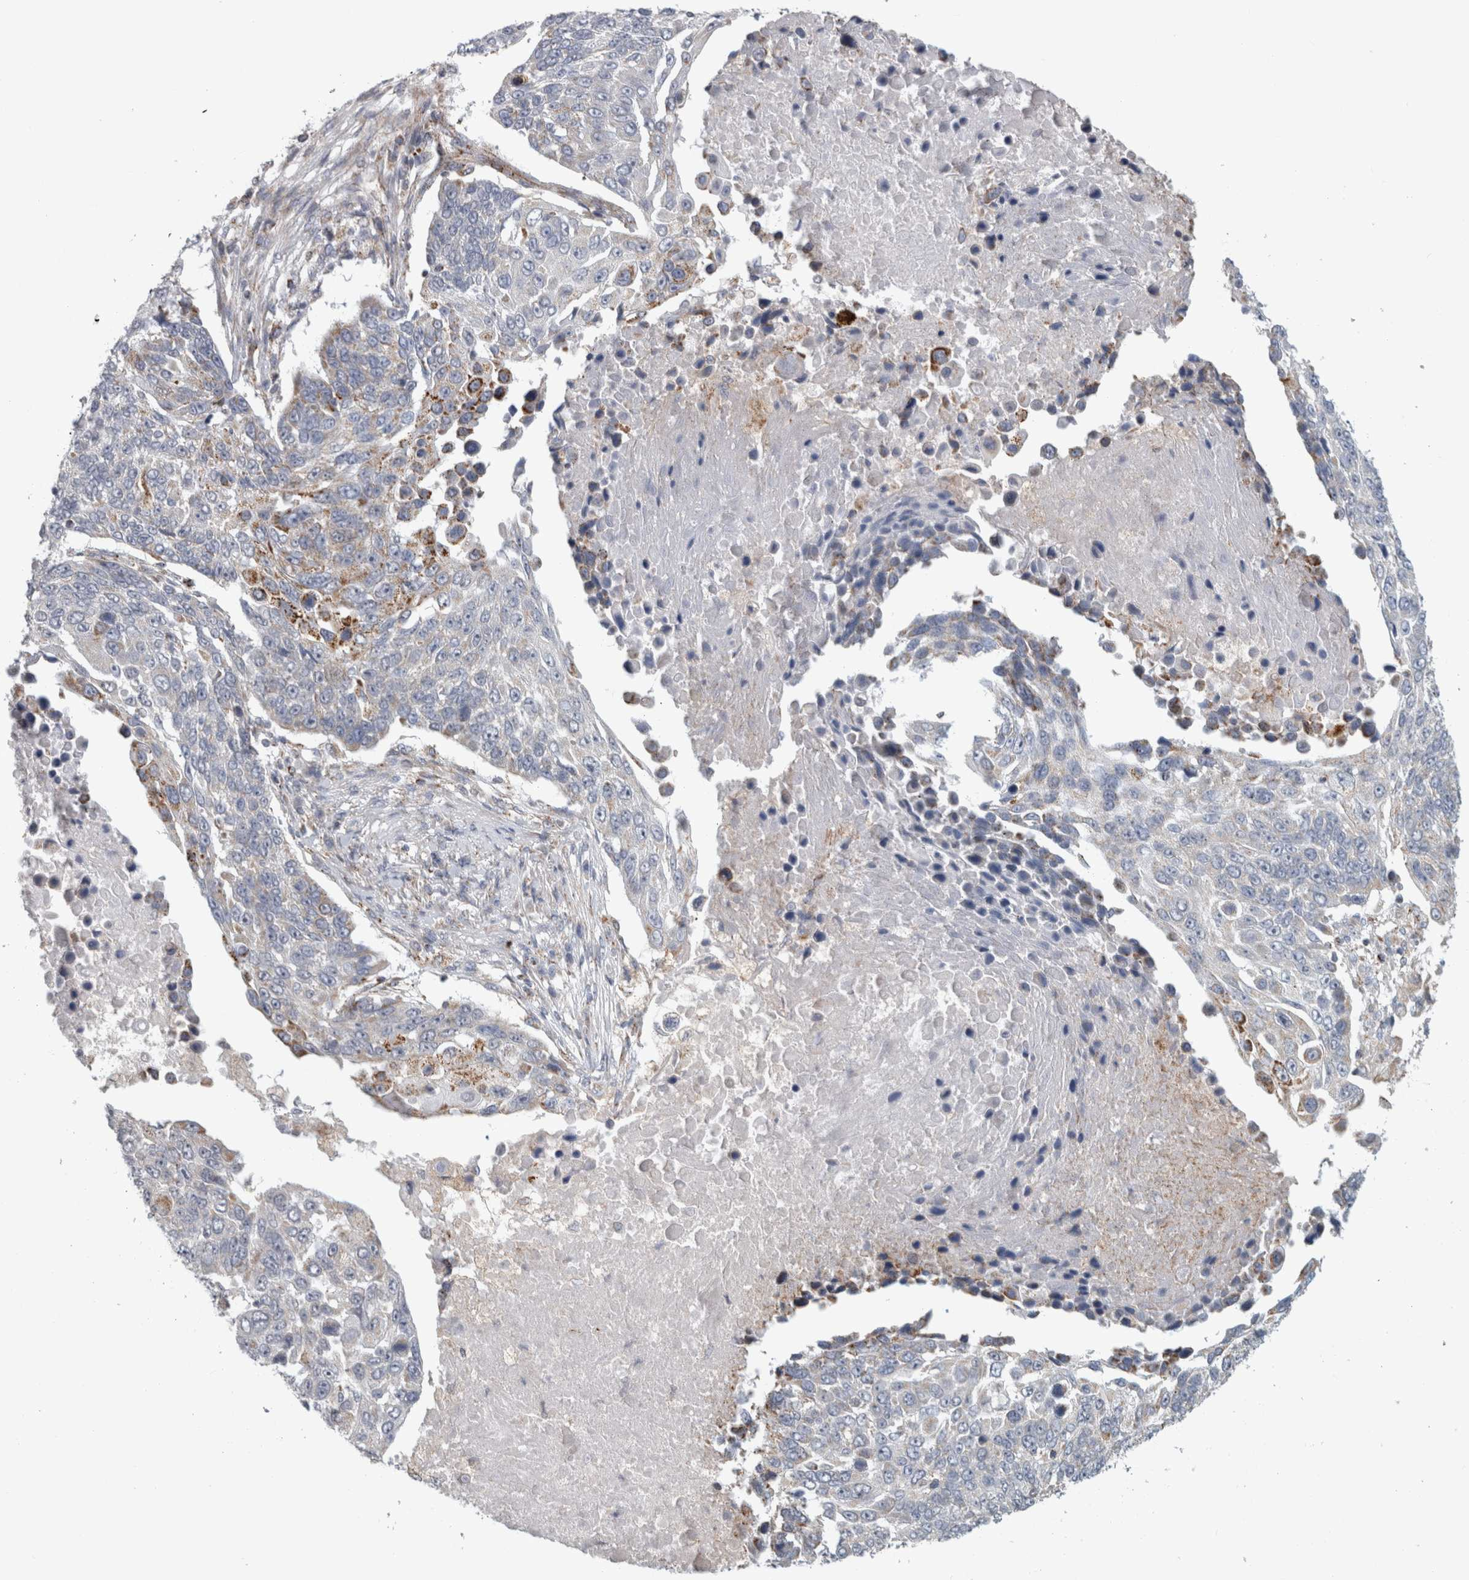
{"staining": {"intensity": "negative", "quantity": "none", "location": "none"}, "tissue": "lung cancer", "cell_type": "Tumor cells", "image_type": "cancer", "snomed": [{"axis": "morphology", "description": "Squamous cell carcinoma, NOS"}, {"axis": "topography", "description": "Lung"}], "caption": "Human lung cancer (squamous cell carcinoma) stained for a protein using immunohistochemistry (IHC) exhibits no positivity in tumor cells.", "gene": "RAB18", "patient": {"sex": "male", "age": 66}}